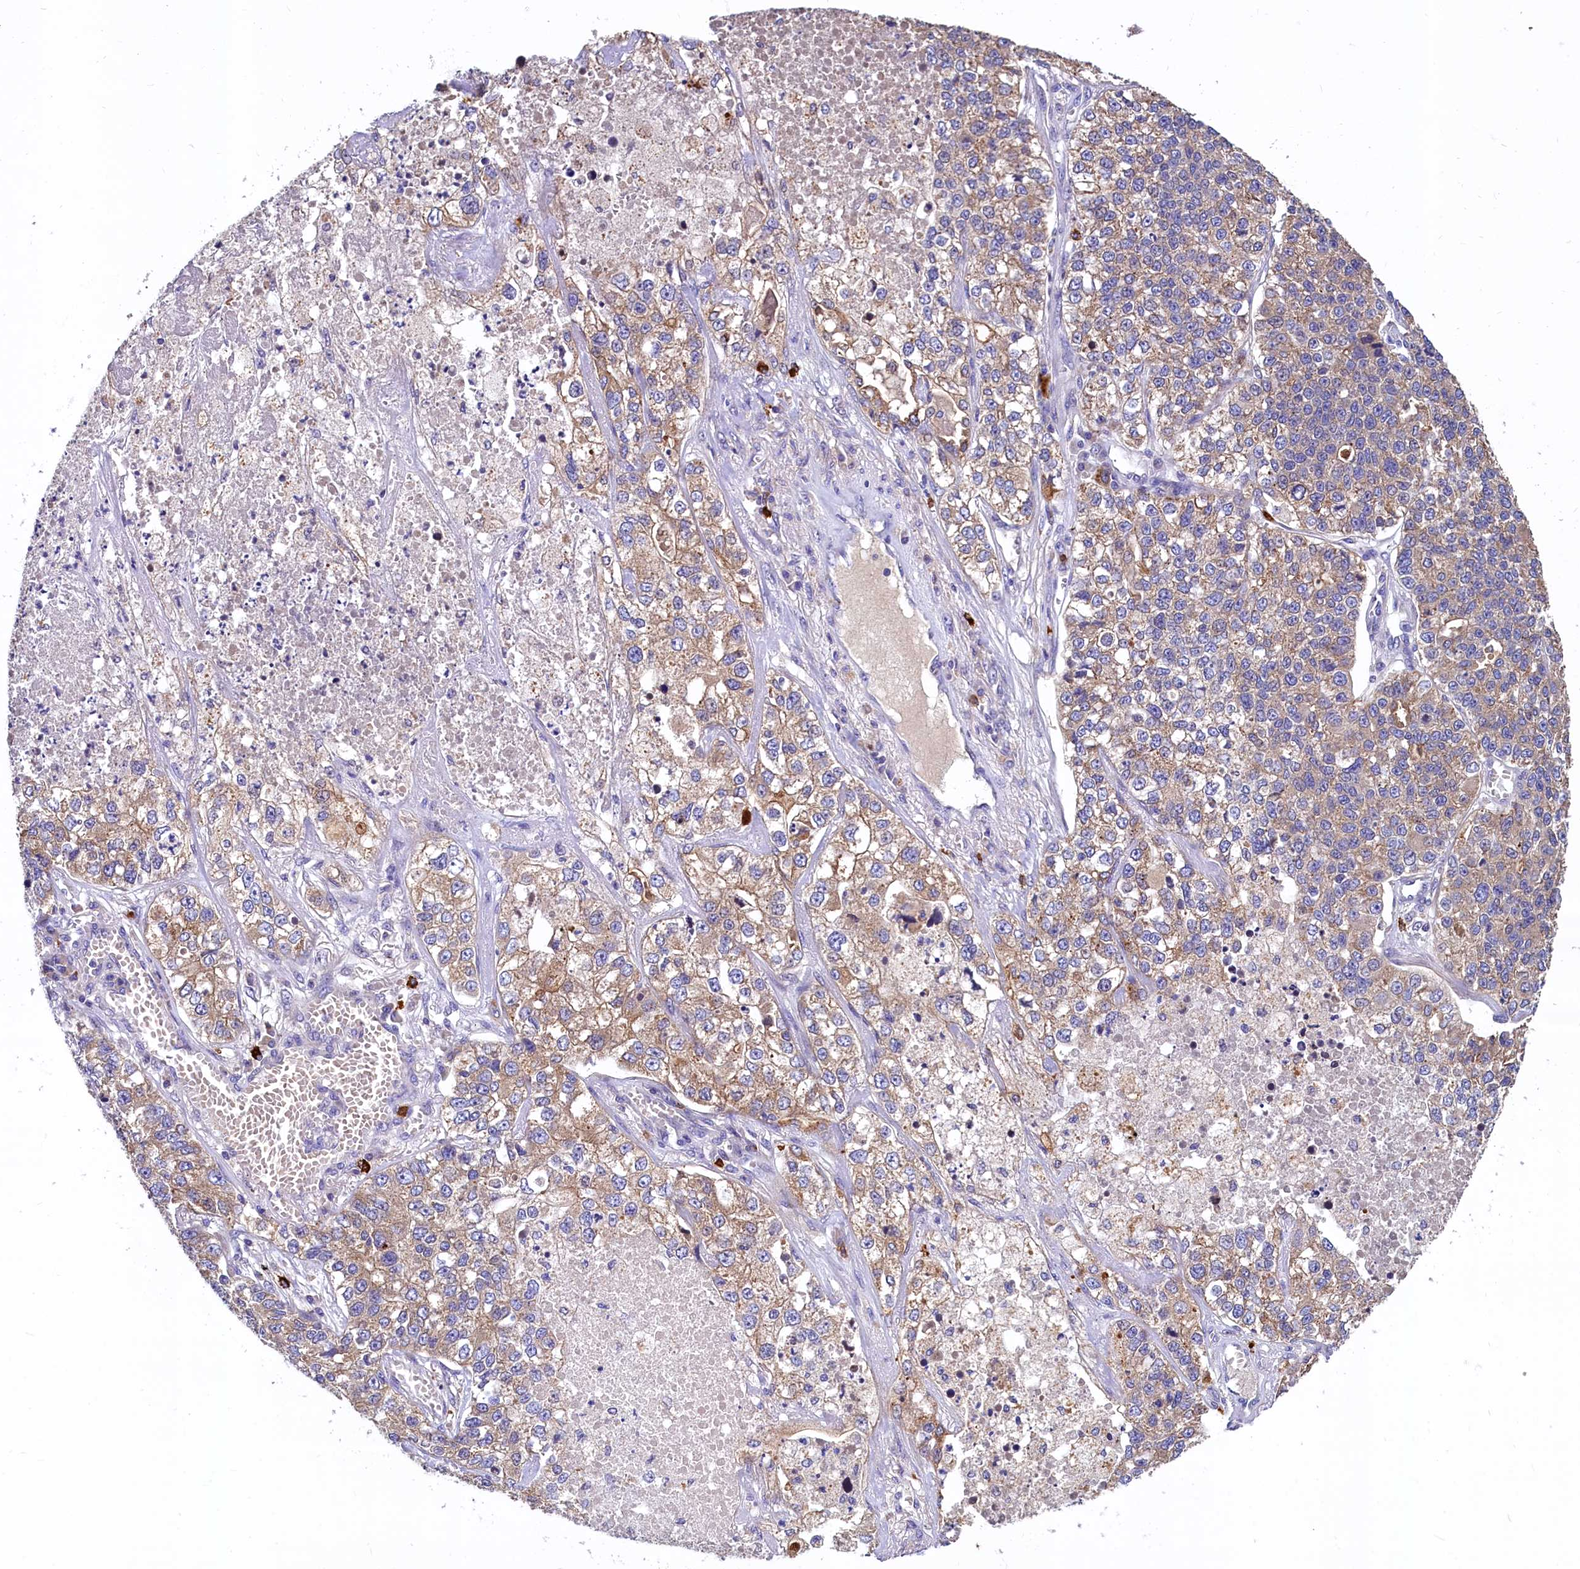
{"staining": {"intensity": "weak", "quantity": "25%-75%", "location": "cytoplasmic/membranous"}, "tissue": "lung cancer", "cell_type": "Tumor cells", "image_type": "cancer", "snomed": [{"axis": "morphology", "description": "Adenocarcinoma, NOS"}, {"axis": "topography", "description": "Lung"}], "caption": "Lung cancer (adenocarcinoma) was stained to show a protein in brown. There is low levels of weak cytoplasmic/membranous positivity in about 25%-75% of tumor cells.", "gene": "EPS8L2", "patient": {"sex": "male", "age": 49}}